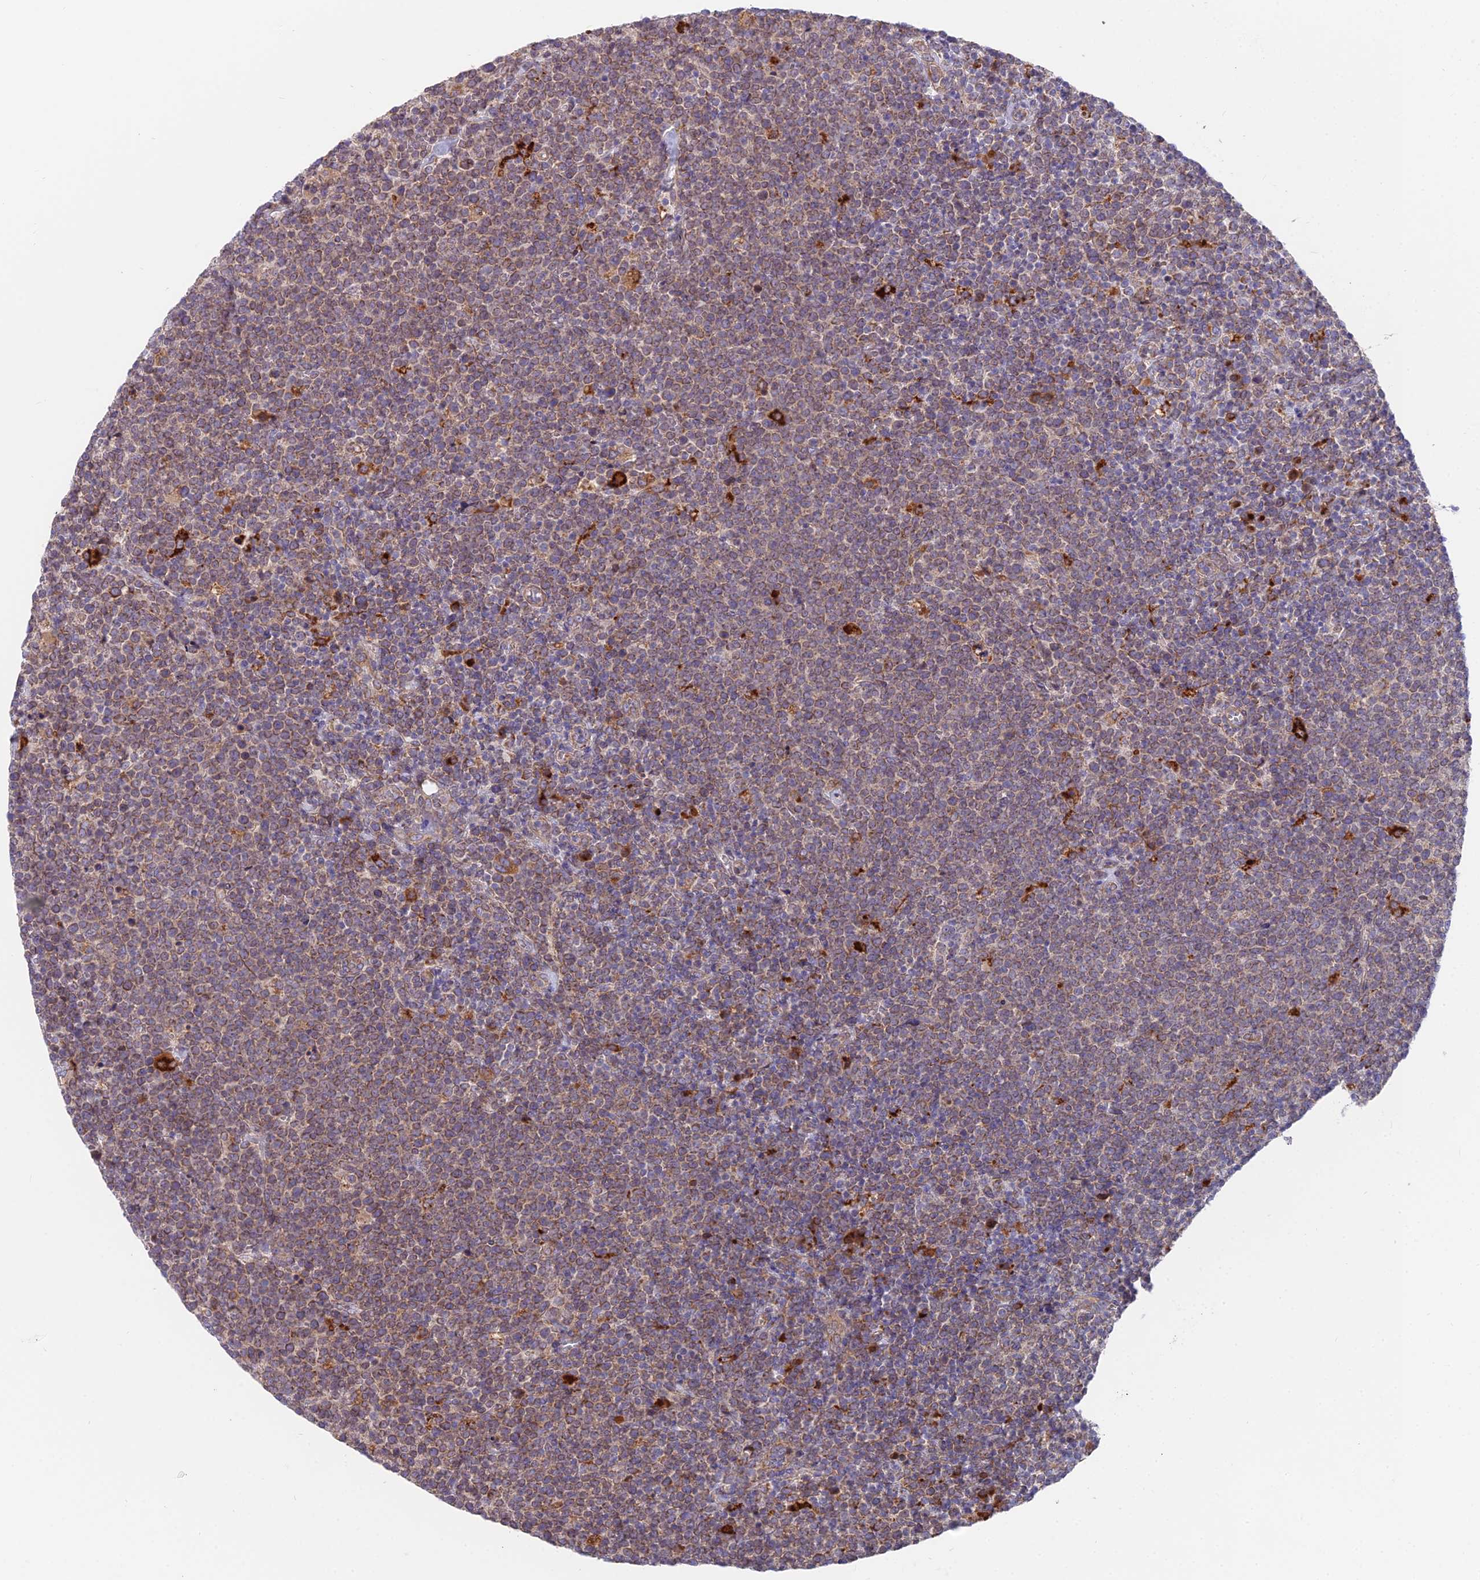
{"staining": {"intensity": "weak", "quantity": "25%-75%", "location": "cytoplasmic/membranous"}, "tissue": "lymphoma", "cell_type": "Tumor cells", "image_type": "cancer", "snomed": [{"axis": "morphology", "description": "Malignant lymphoma, non-Hodgkin's type, High grade"}, {"axis": "topography", "description": "Lymph node"}], "caption": "Lymphoma stained with a protein marker displays weak staining in tumor cells.", "gene": "TBC1D20", "patient": {"sex": "male", "age": 61}}